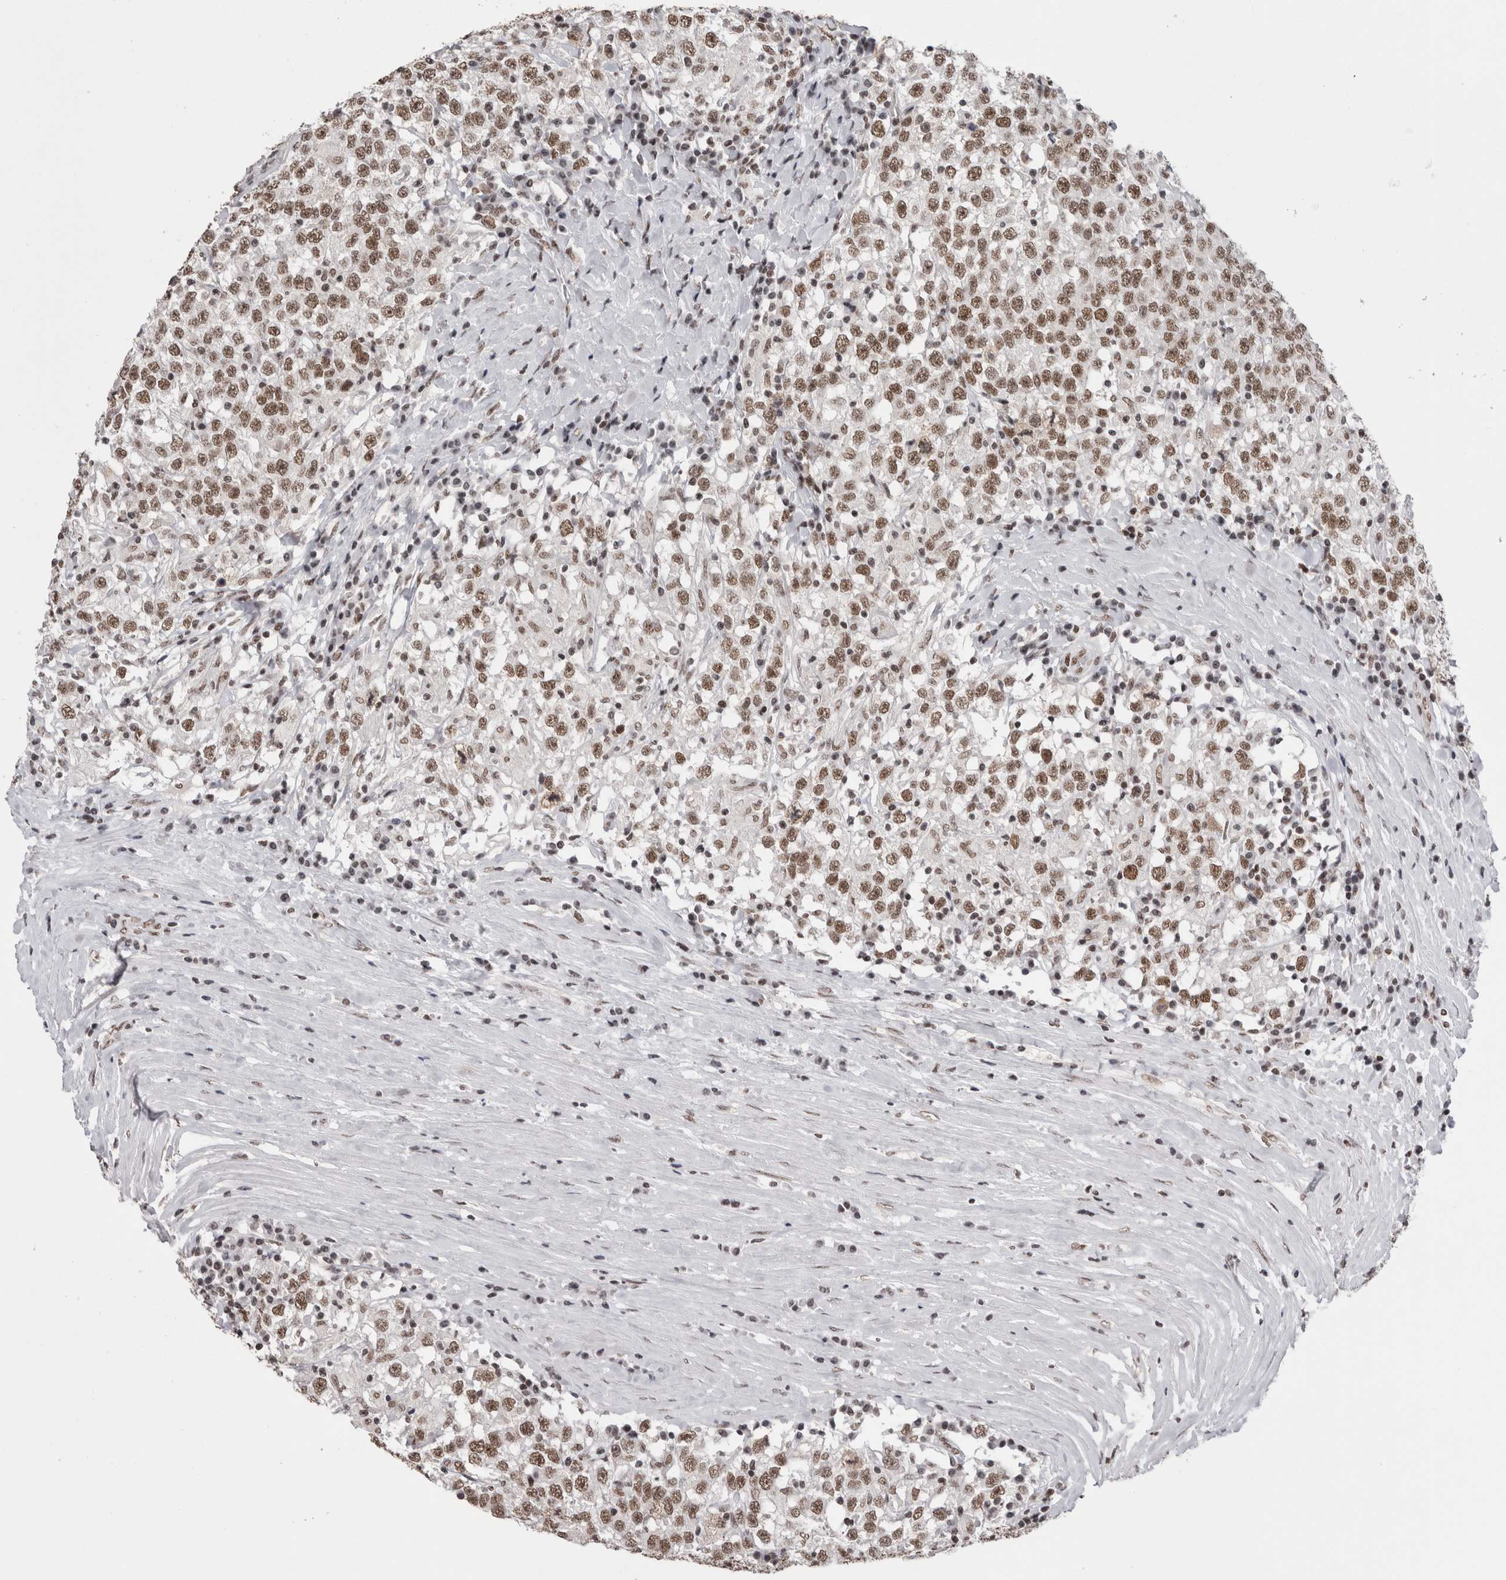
{"staining": {"intensity": "strong", "quantity": ">75%", "location": "nuclear"}, "tissue": "testis cancer", "cell_type": "Tumor cells", "image_type": "cancer", "snomed": [{"axis": "morphology", "description": "Seminoma, NOS"}, {"axis": "topography", "description": "Testis"}], "caption": "Testis cancer tissue displays strong nuclear positivity in approximately >75% of tumor cells", "gene": "SMC1A", "patient": {"sex": "male", "age": 41}}